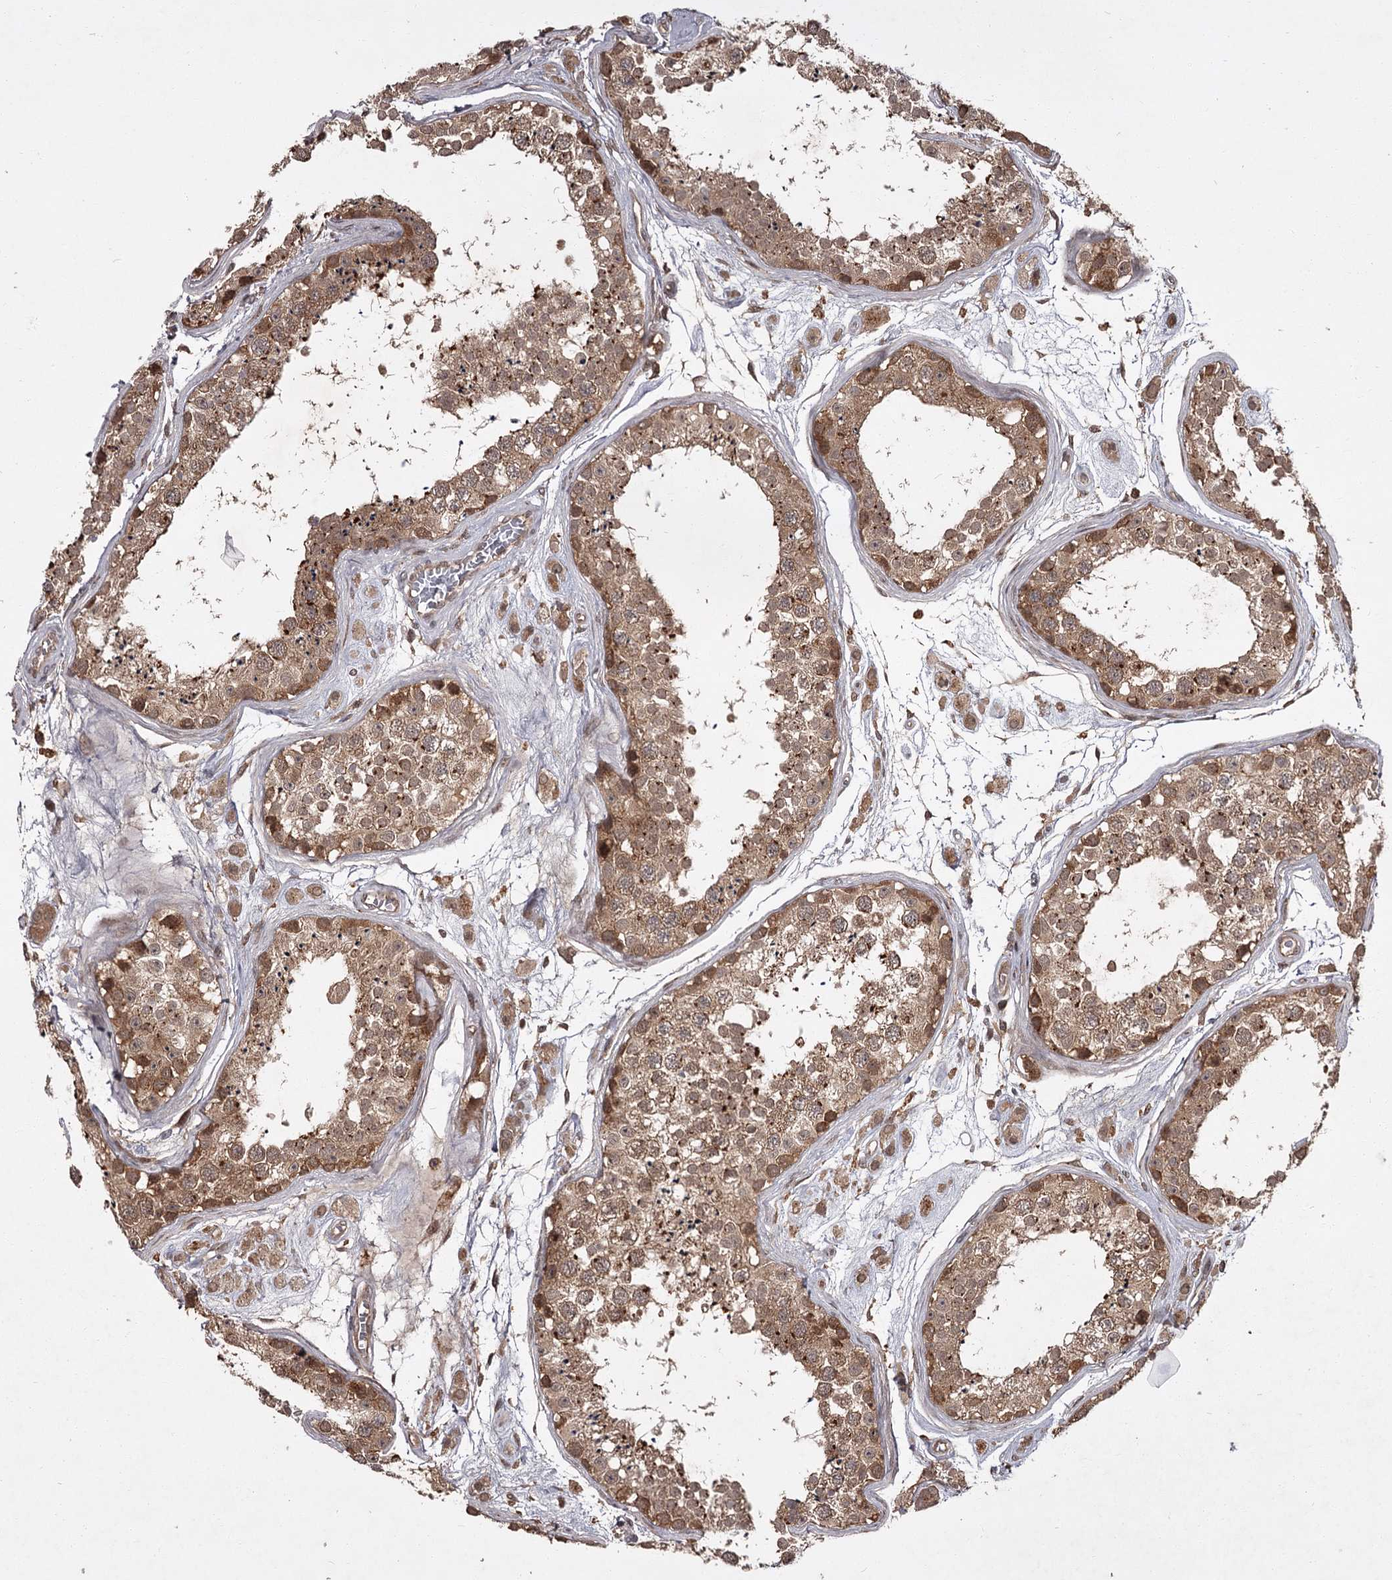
{"staining": {"intensity": "moderate", "quantity": ">75%", "location": "cytoplasmic/membranous,nuclear"}, "tissue": "testis", "cell_type": "Cells in seminiferous ducts", "image_type": "normal", "snomed": [{"axis": "morphology", "description": "Normal tissue, NOS"}, {"axis": "topography", "description": "Testis"}], "caption": "This is an image of immunohistochemistry (IHC) staining of benign testis, which shows moderate expression in the cytoplasmic/membranous,nuclear of cells in seminiferous ducts.", "gene": "TBC1D23", "patient": {"sex": "male", "age": 25}}